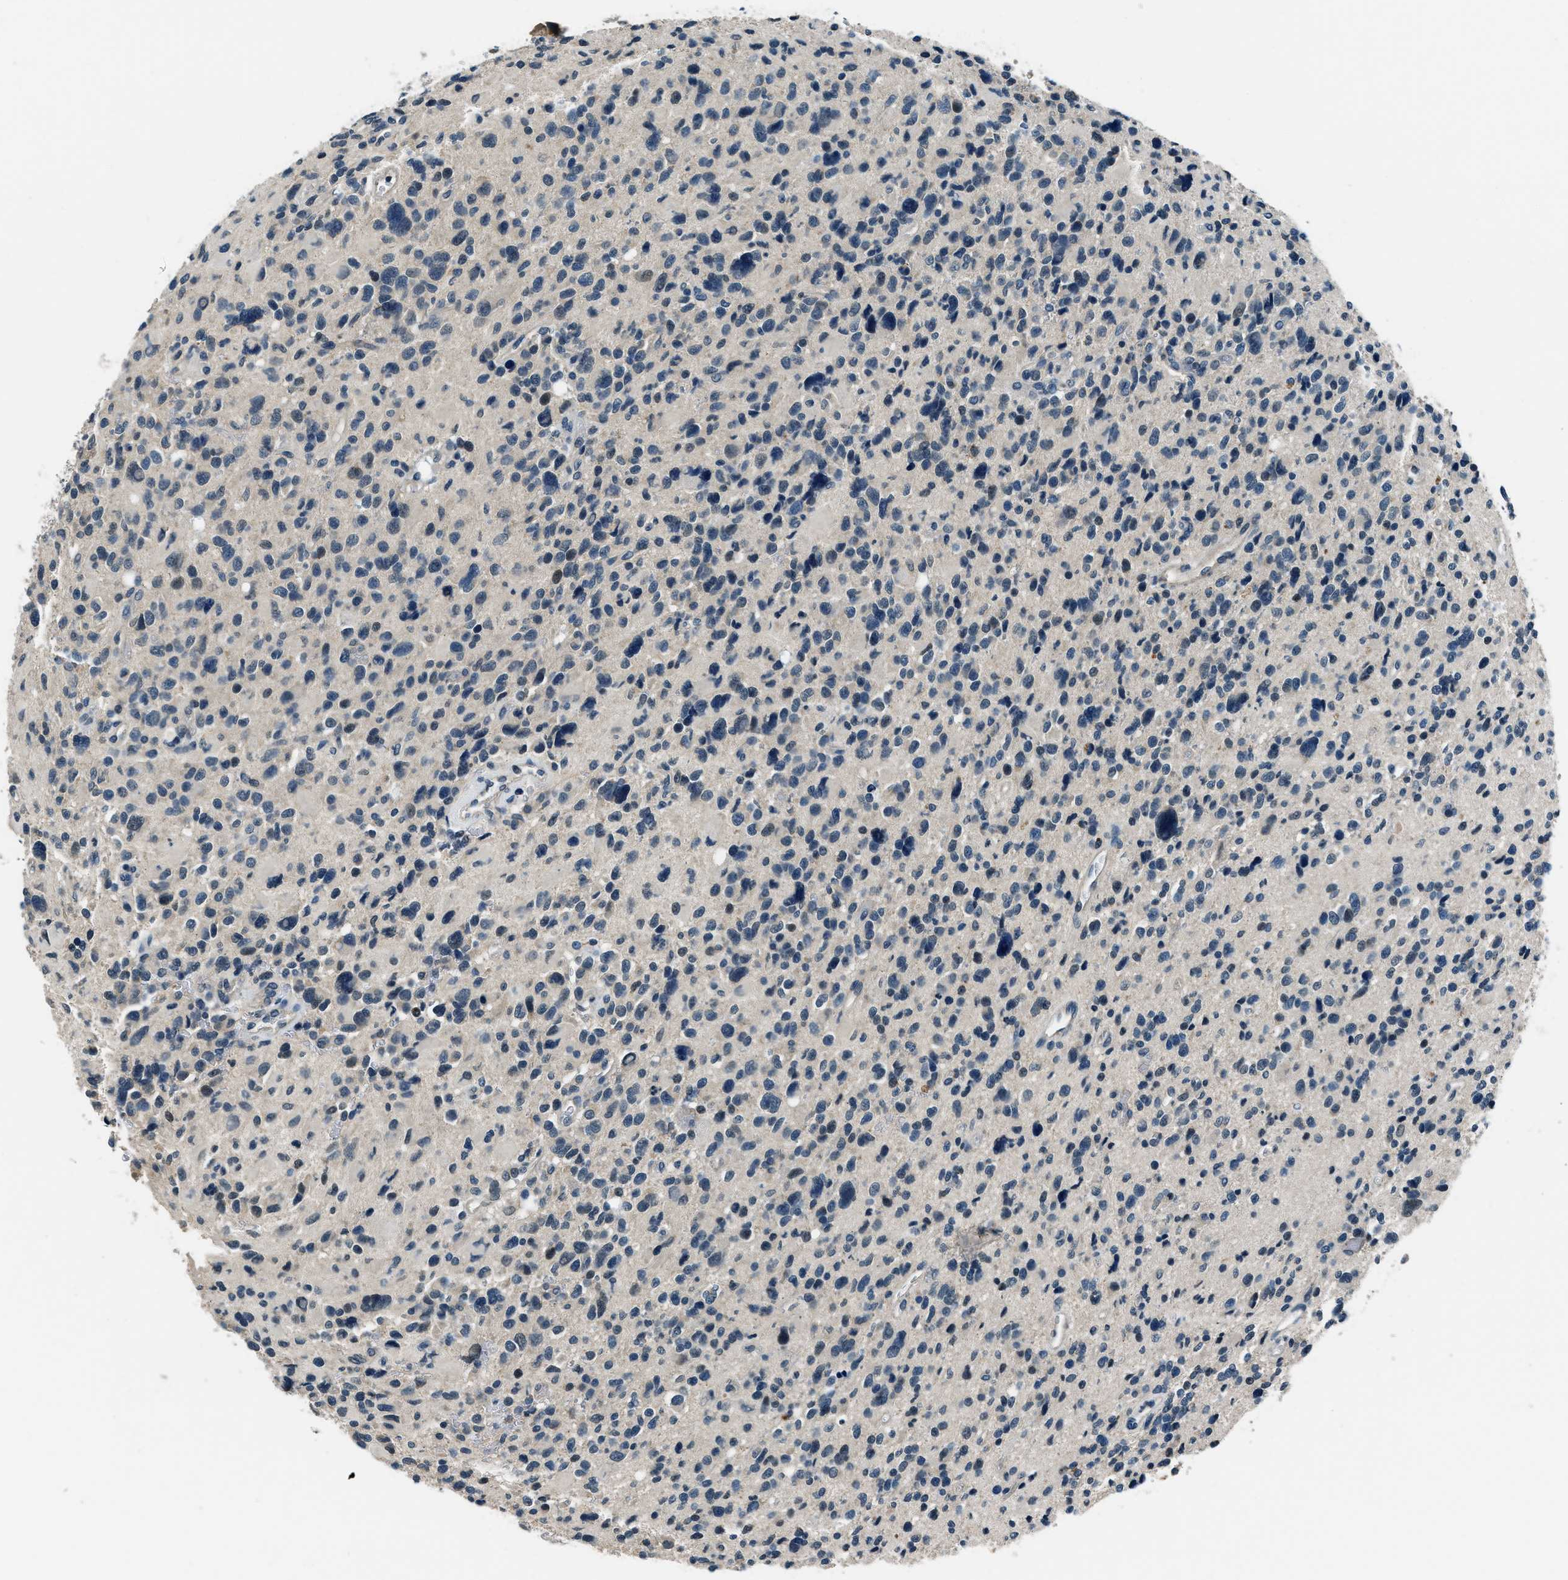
{"staining": {"intensity": "weak", "quantity": "<25%", "location": "cytoplasmic/membranous"}, "tissue": "glioma", "cell_type": "Tumor cells", "image_type": "cancer", "snomed": [{"axis": "morphology", "description": "Glioma, malignant, High grade"}, {"axis": "topography", "description": "Brain"}], "caption": "The image demonstrates no staining of tumor cells in malignant high-grade glioma.", "gene": "NME8", "patient": {"sex": "male", "age": 48}}